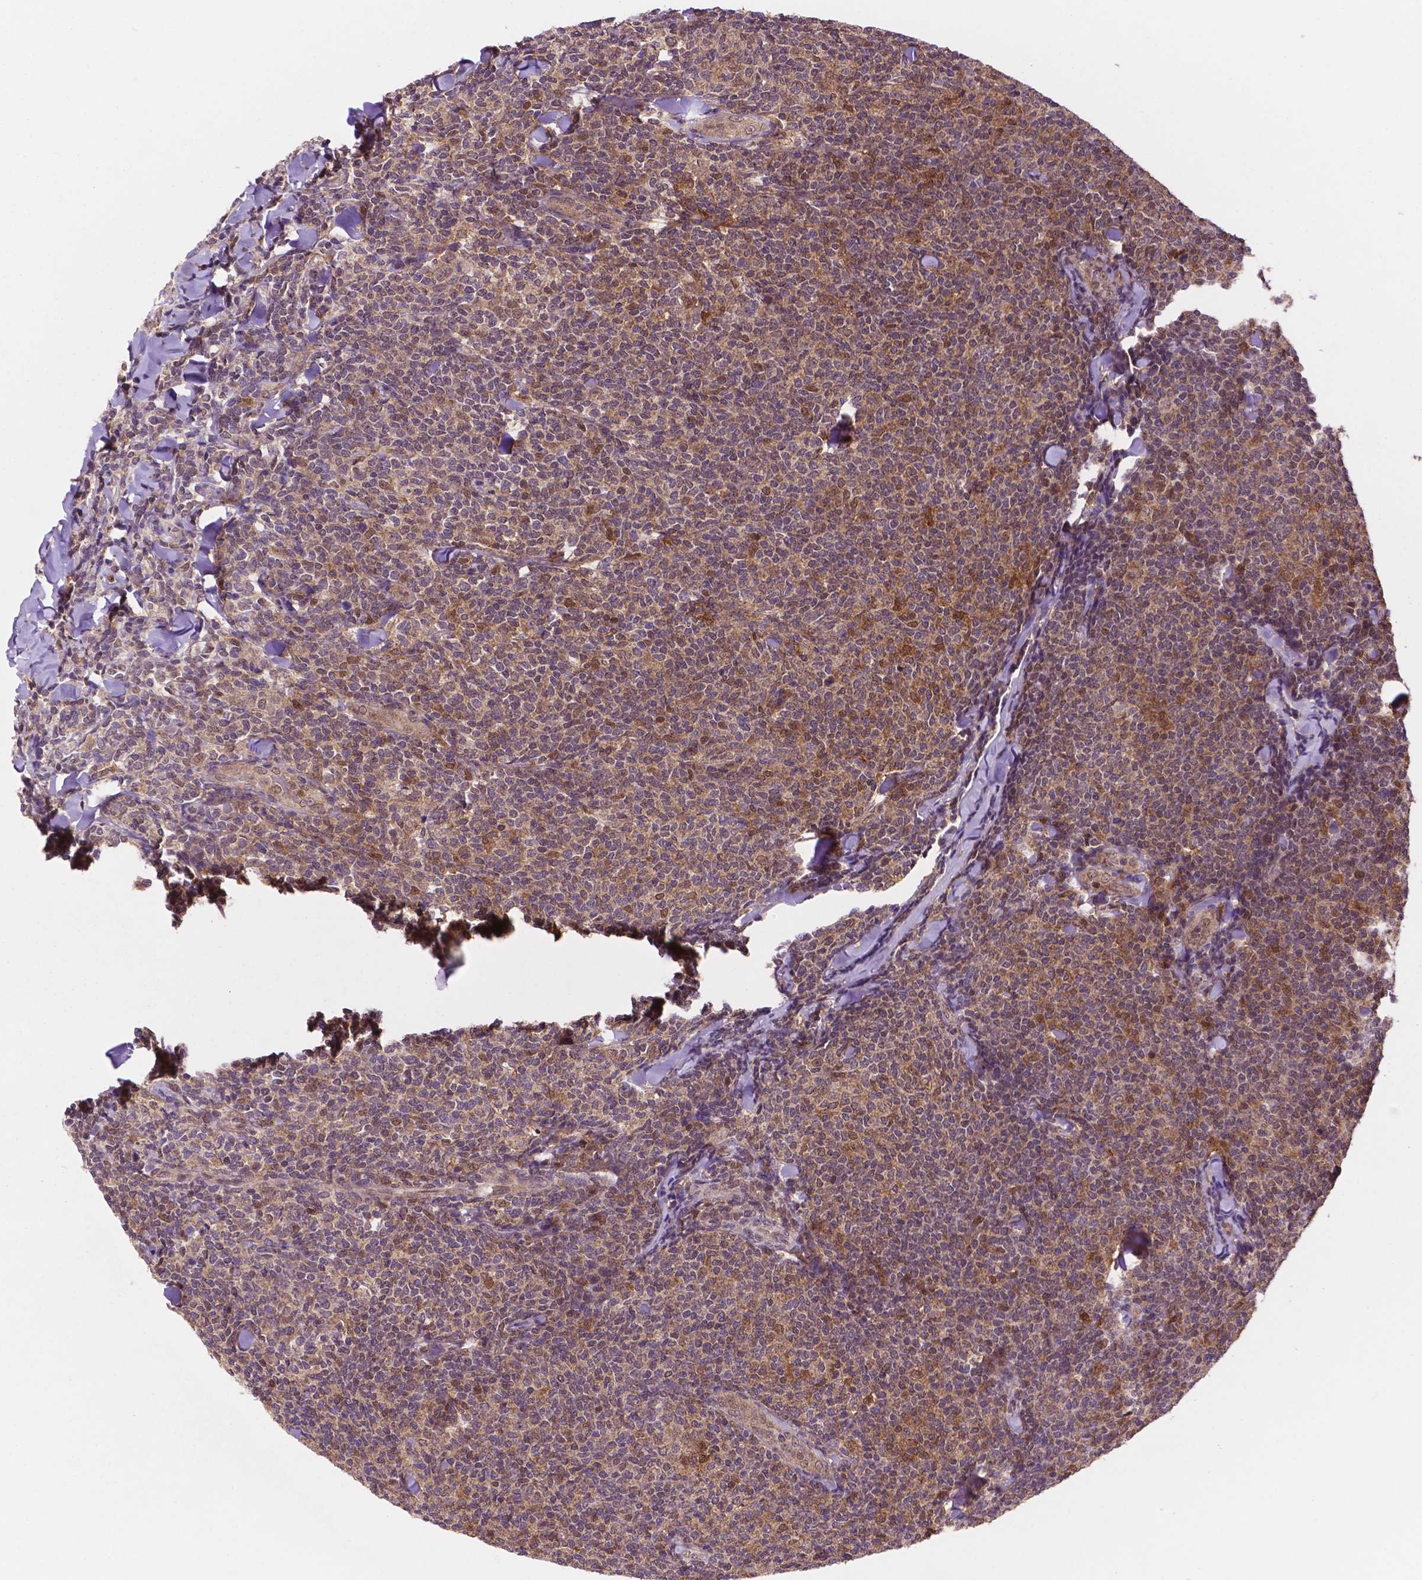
{"staining": {"intensity": "moderate", "quantity": "25%-75%", "location": "cytoplasmic/membranous,nuclear"}, "tissue": "lymphoma", "cell_type": "Tumor cells", "image_type": "cancer", "snomed": [{"axis": "morphology", "description": "Malignant lymphoma, non-Hodgkin's type, Low grade"}, {"axis": "topography", "description": "Lymph node"}], "caption": "Moderate cytoplasmic/membranous and nuclear protein staining is identified in about 25%-75% of tumor cells in lymphoma. The staining is performed using DAB brown chromogen to label protein expression. The nuclei are counter-stained blue using hematoxylin.", "gene": "UBE2L6", "patient": {"sex": "female", "age": 56}}